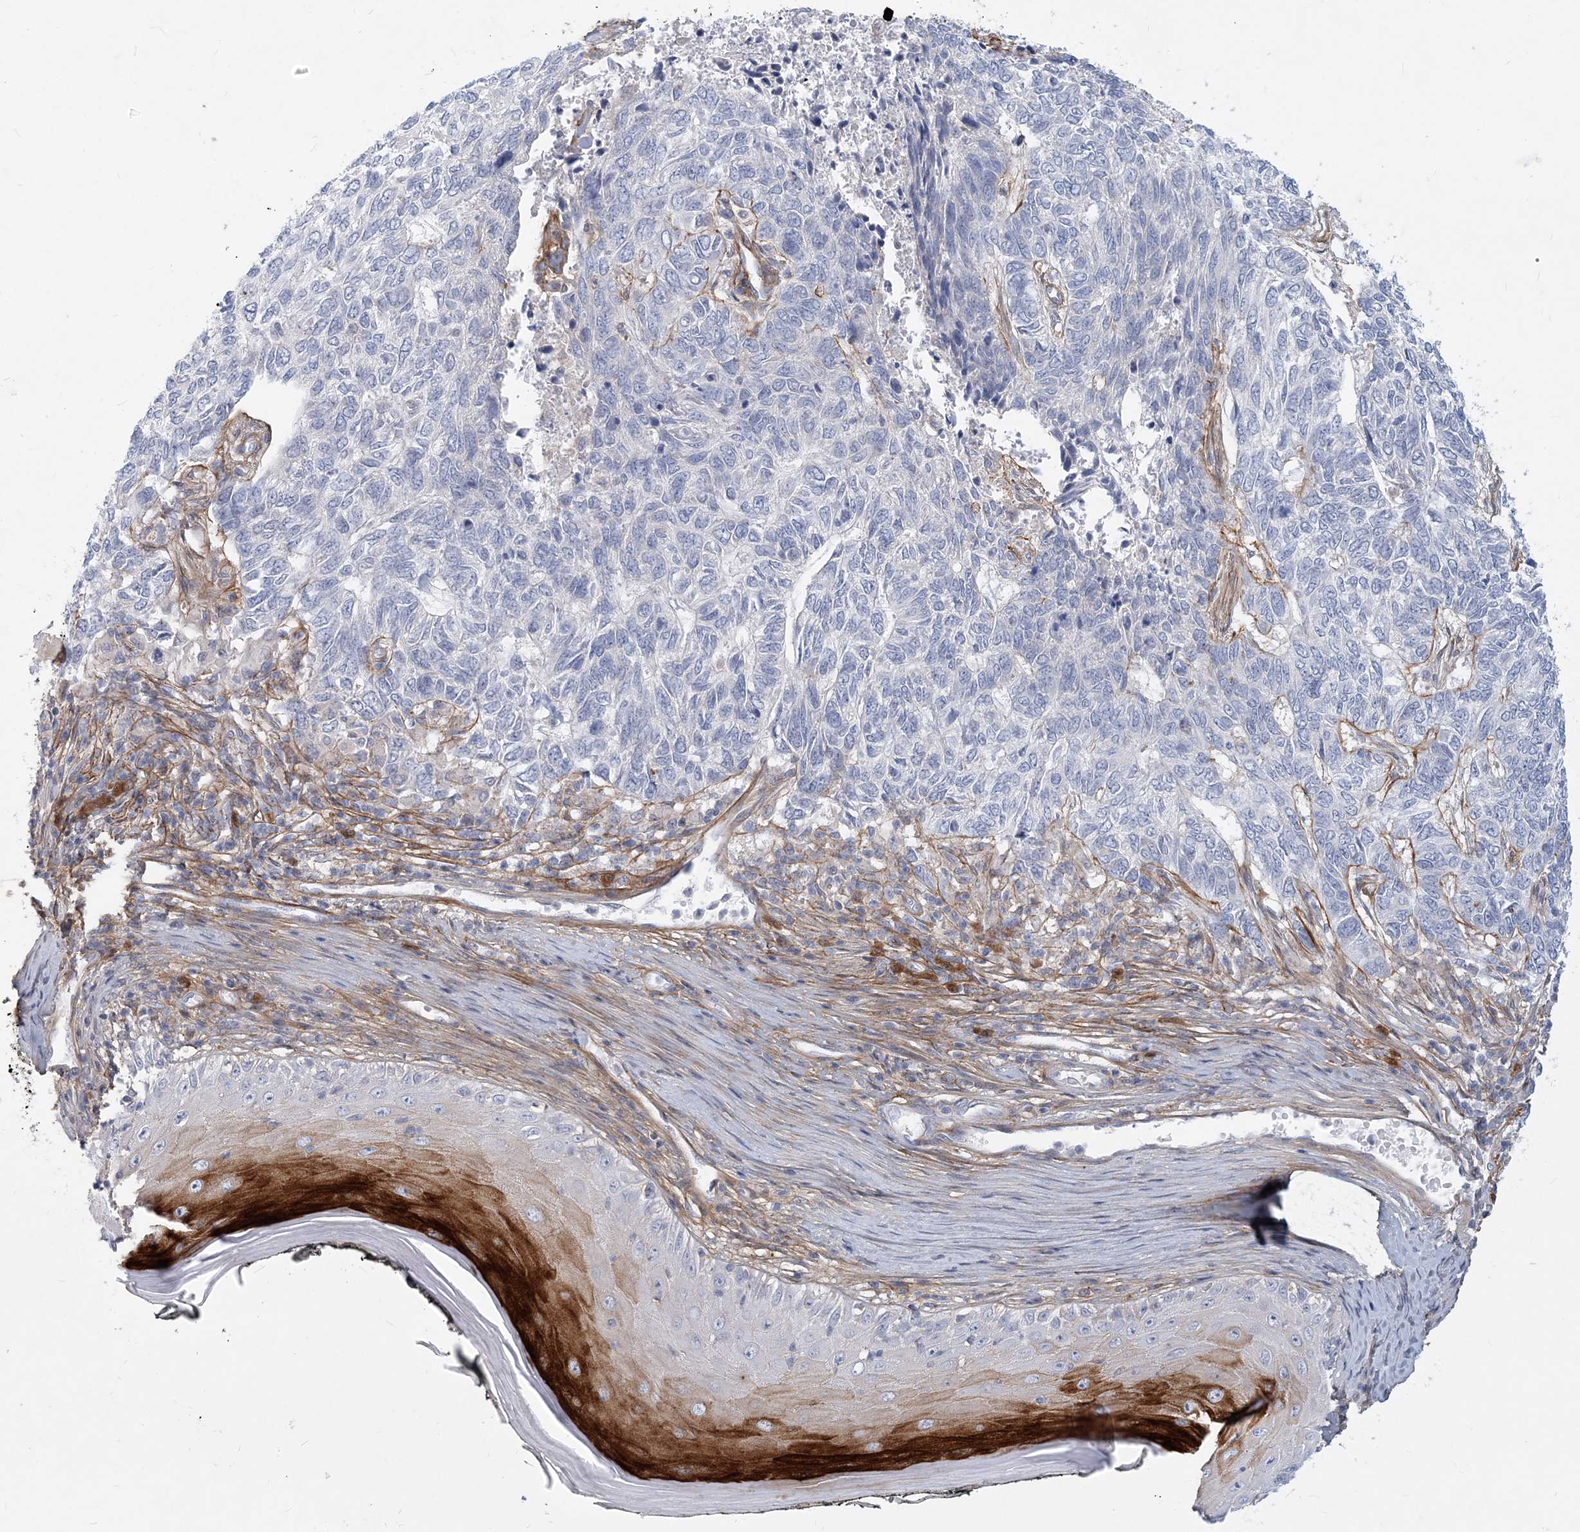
{"staining": {"intensity": "negative", "quantity": "none", "location": "none"}, "tissue": "skin cancer", "cell_type": "Tumor cells", "image_type": "cancer", "snomed": [{"axis": "morphology", "description": "Basal cell carcinoma"}, {"axis": "topography", "description": "Skin"}], "caption": "Histopathology image shows no significant protein expression in tumor cells of skin cancer (basal cell carcinoma).", "gene": "GMPPA", "patient": {"sex": "female", "age": 65}}